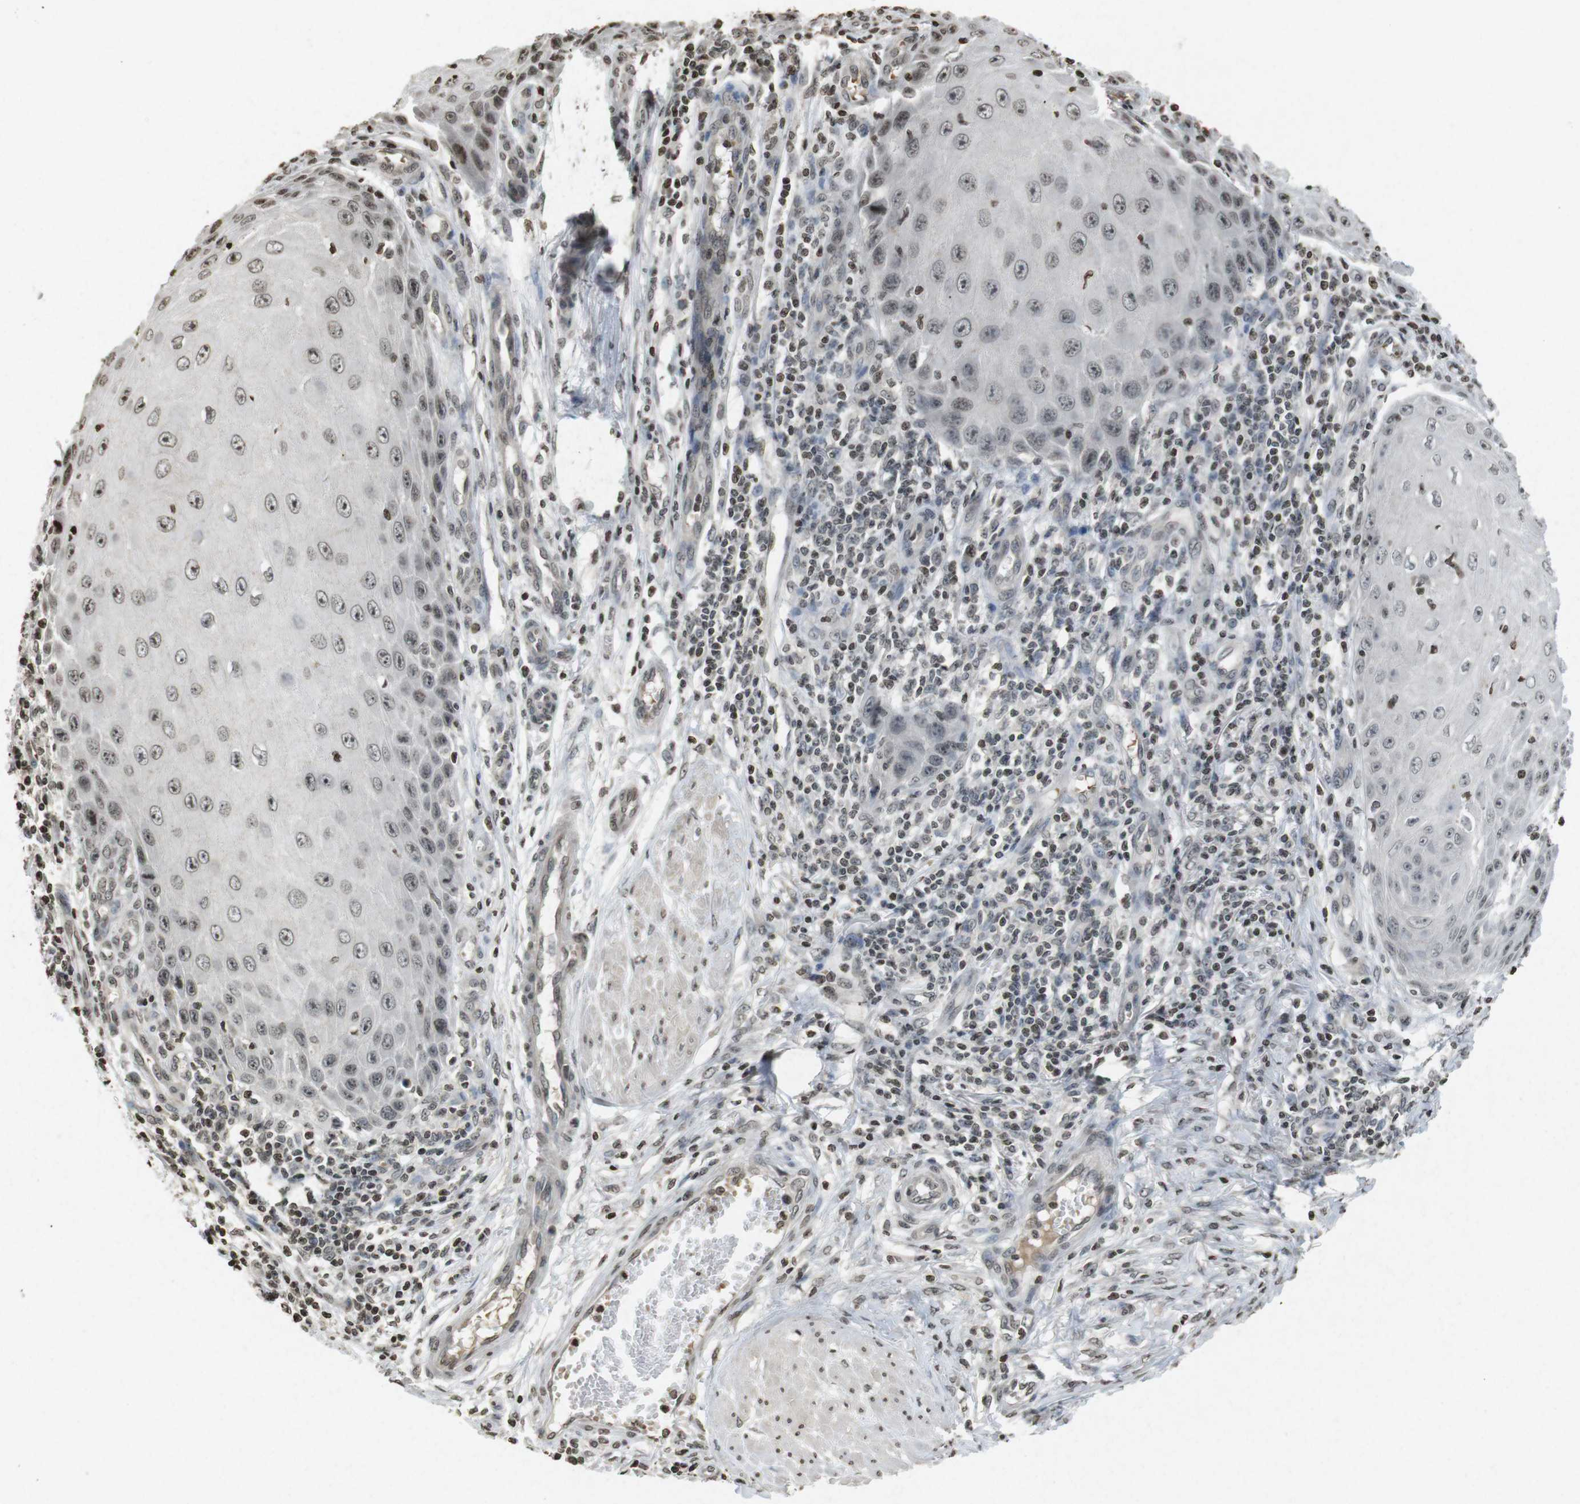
{"staining": {"intensity": "moderate", "quantity": "25%-75%", "location": "nuclear"}, "tissue": "skin cancer", "cell_type": "Tumor cells", "image_type": "cancer", "snomed": [{"axis": "morphology", "description": "Squamous cell carcinoma, NOS"}, {"axis": "topography", "description": "Skin"}], "caption": "Immunohistochemistry (DAB (3,3'-diaminobenzidine)) staining of human skin cancer demonstrates moderate nuclear protein positivity in approximately 25%-75% of tumor cells.", "gene": "FOXA3", "patient": {"sex": "female", "age": 73}}